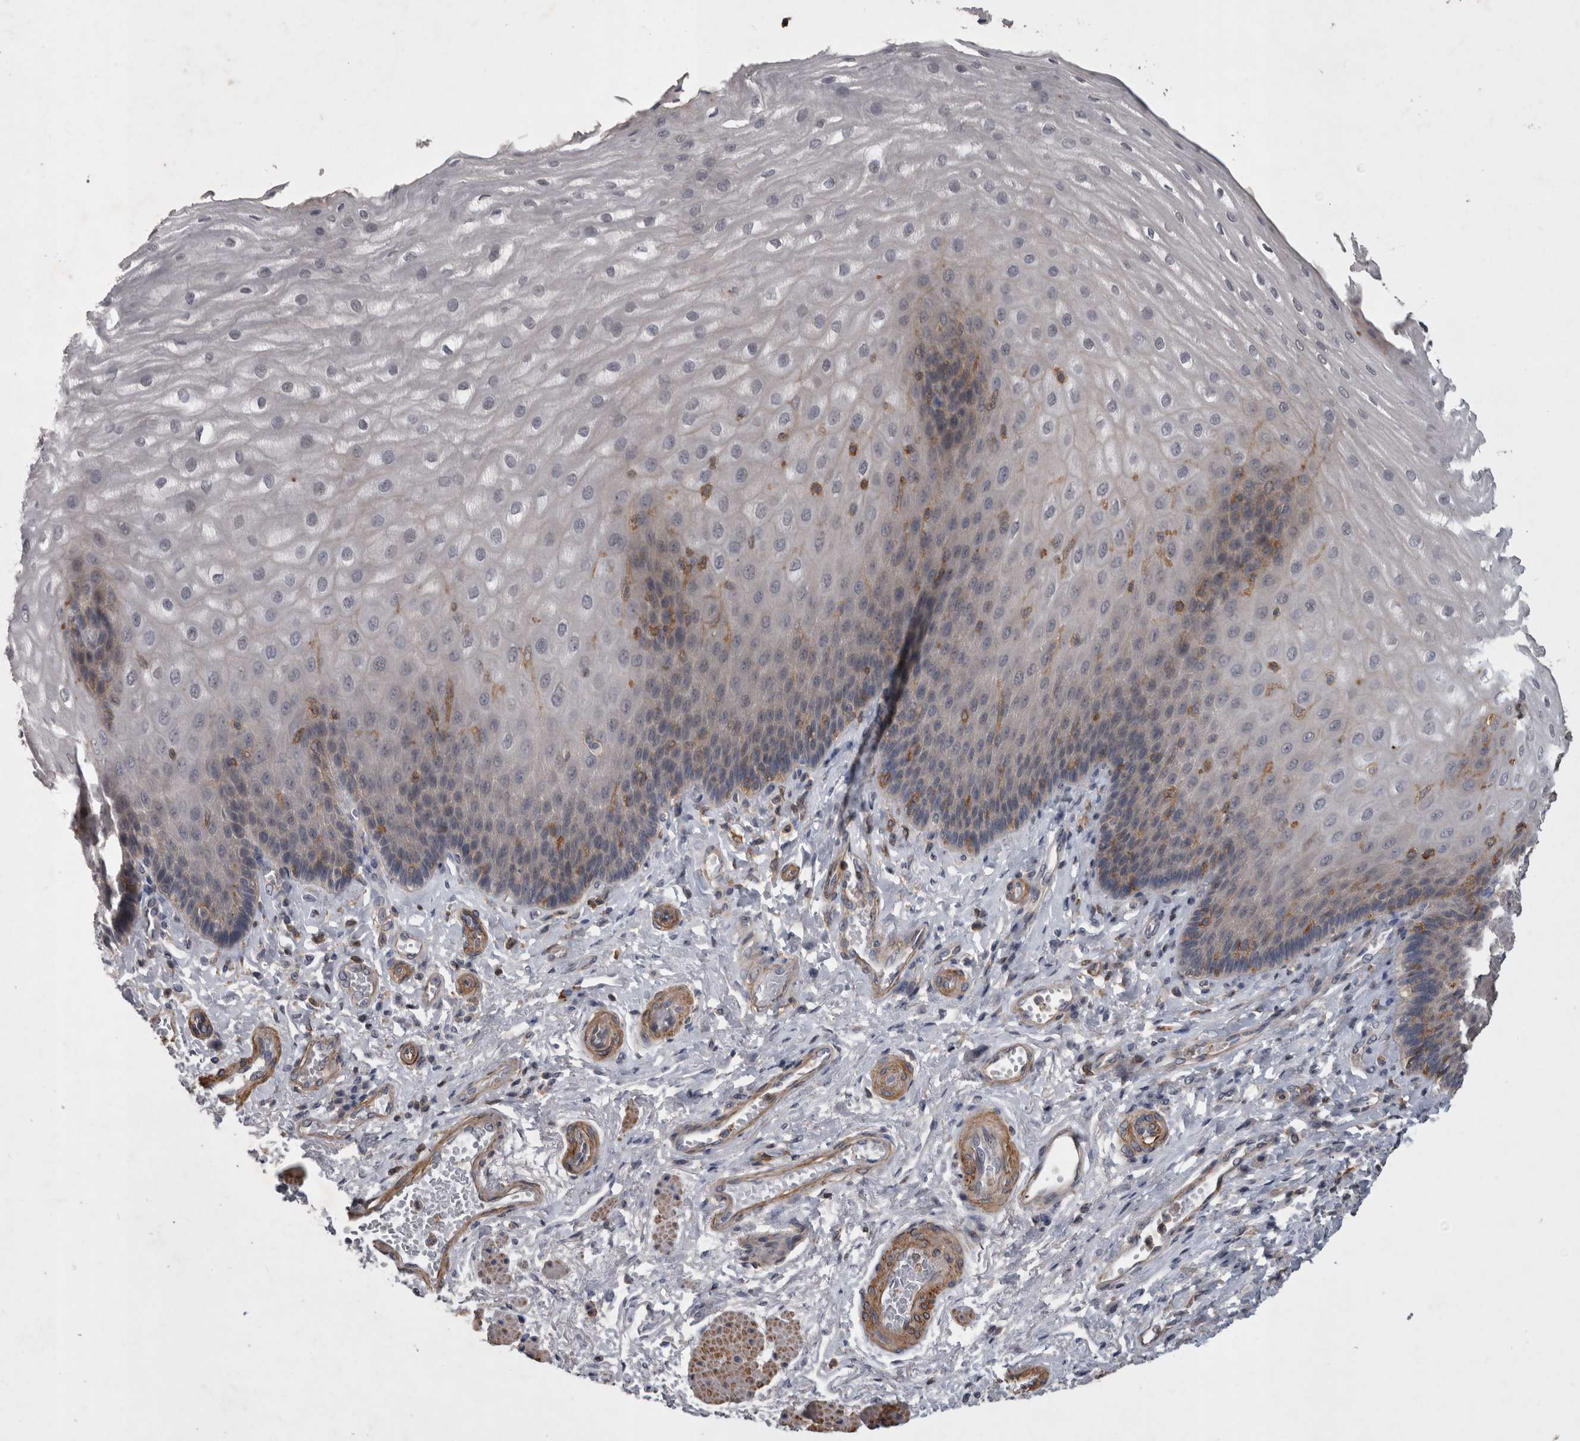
{"staining": {"intensity": "weak", "quantity": "<25%", "location": "cytoplasmic/membranous"}, "tissue": "esophagus", "cell_type": "Squamous epithelial cells", "image_type": "normal", "snomed": [{"axis": "morphology", "description": "Normal tissue, NOS"}, {"axis": "topography", "description": "Esophagus"}], "caption": "Immunohistochemistry photomicrograph of unremarkable esophagus stained for a protein (brown), which displays no expression in squamous epithelial cells.", "gene": "SPATA48", "patient": {"sex": "male", "age": 54}}